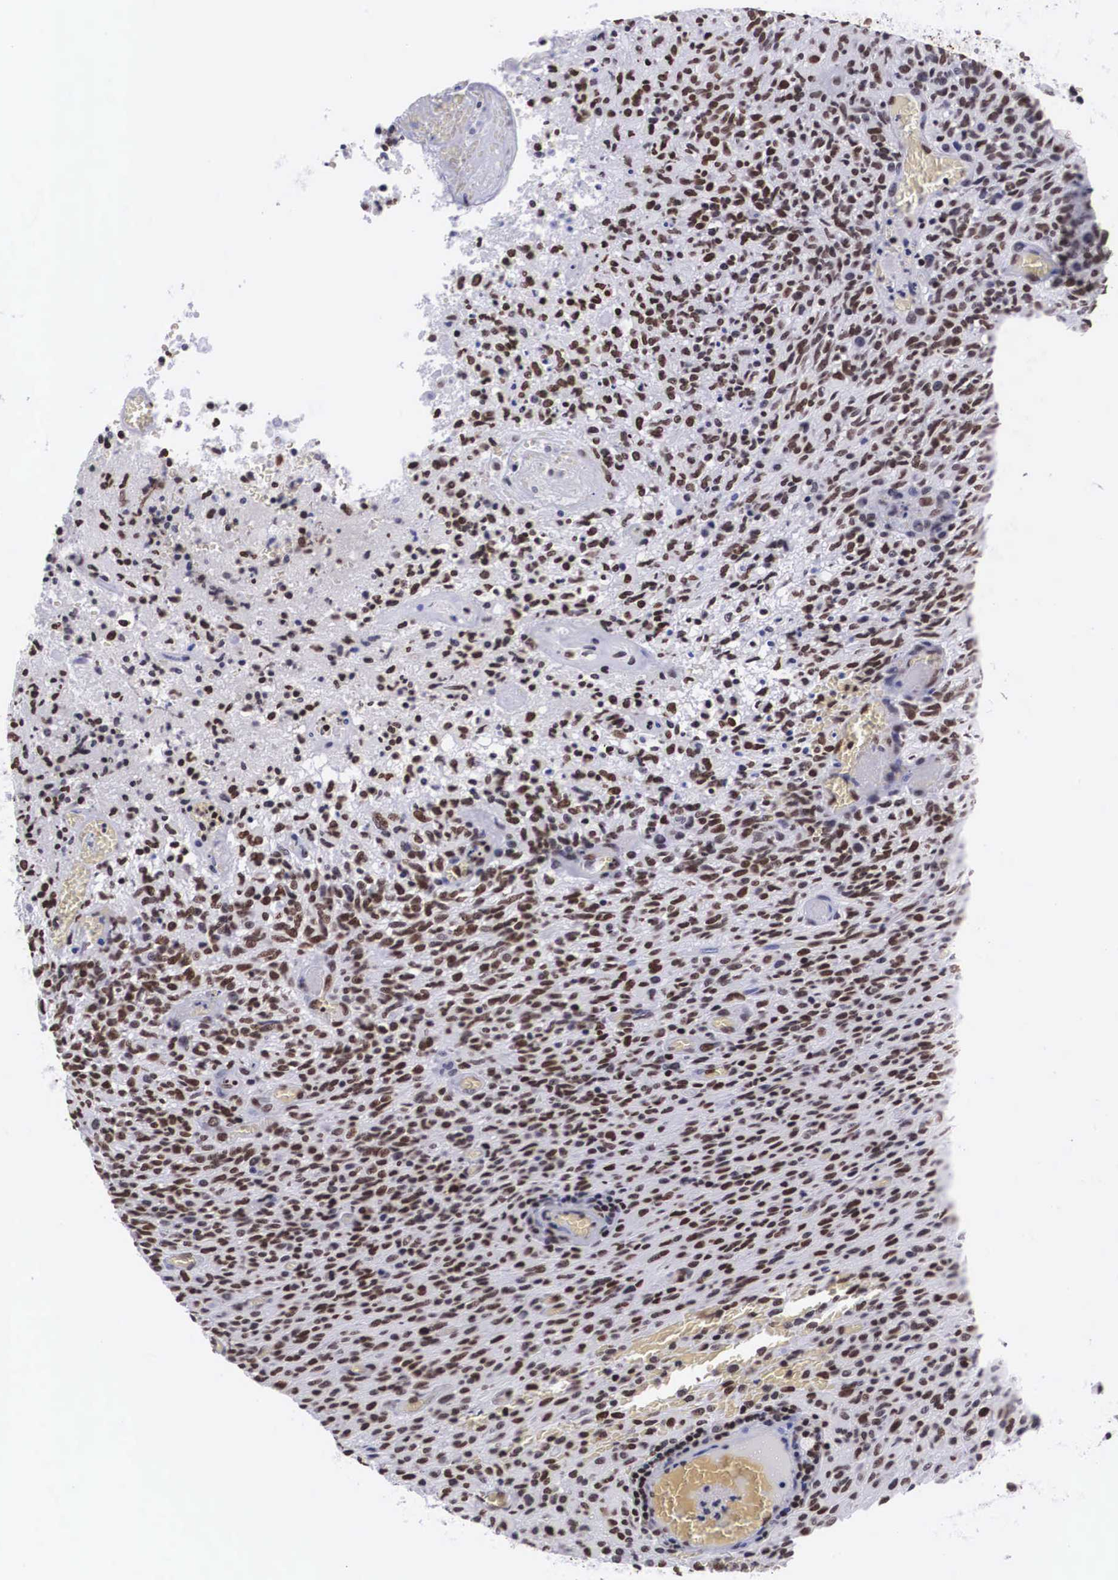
{"staining": {"intensity": "strong", "quantity": ">75%", "location": "nuclear"}, "tissue": "glioma", "cell_type": "Tumor cells", "image_type": "cancer", "snomed": [{"axis": "morphology", "description": "Glioma, malignant, High grade"}, {"axis": "topography", "description": "Brain"}], "caption": "Glioma stained for a protein (brown) demonstrates strong nuclear positive positivity in approximately >75% of tumor cells.", "gene": "MECP2", "patient": {"sex": "male", "age": 56}}